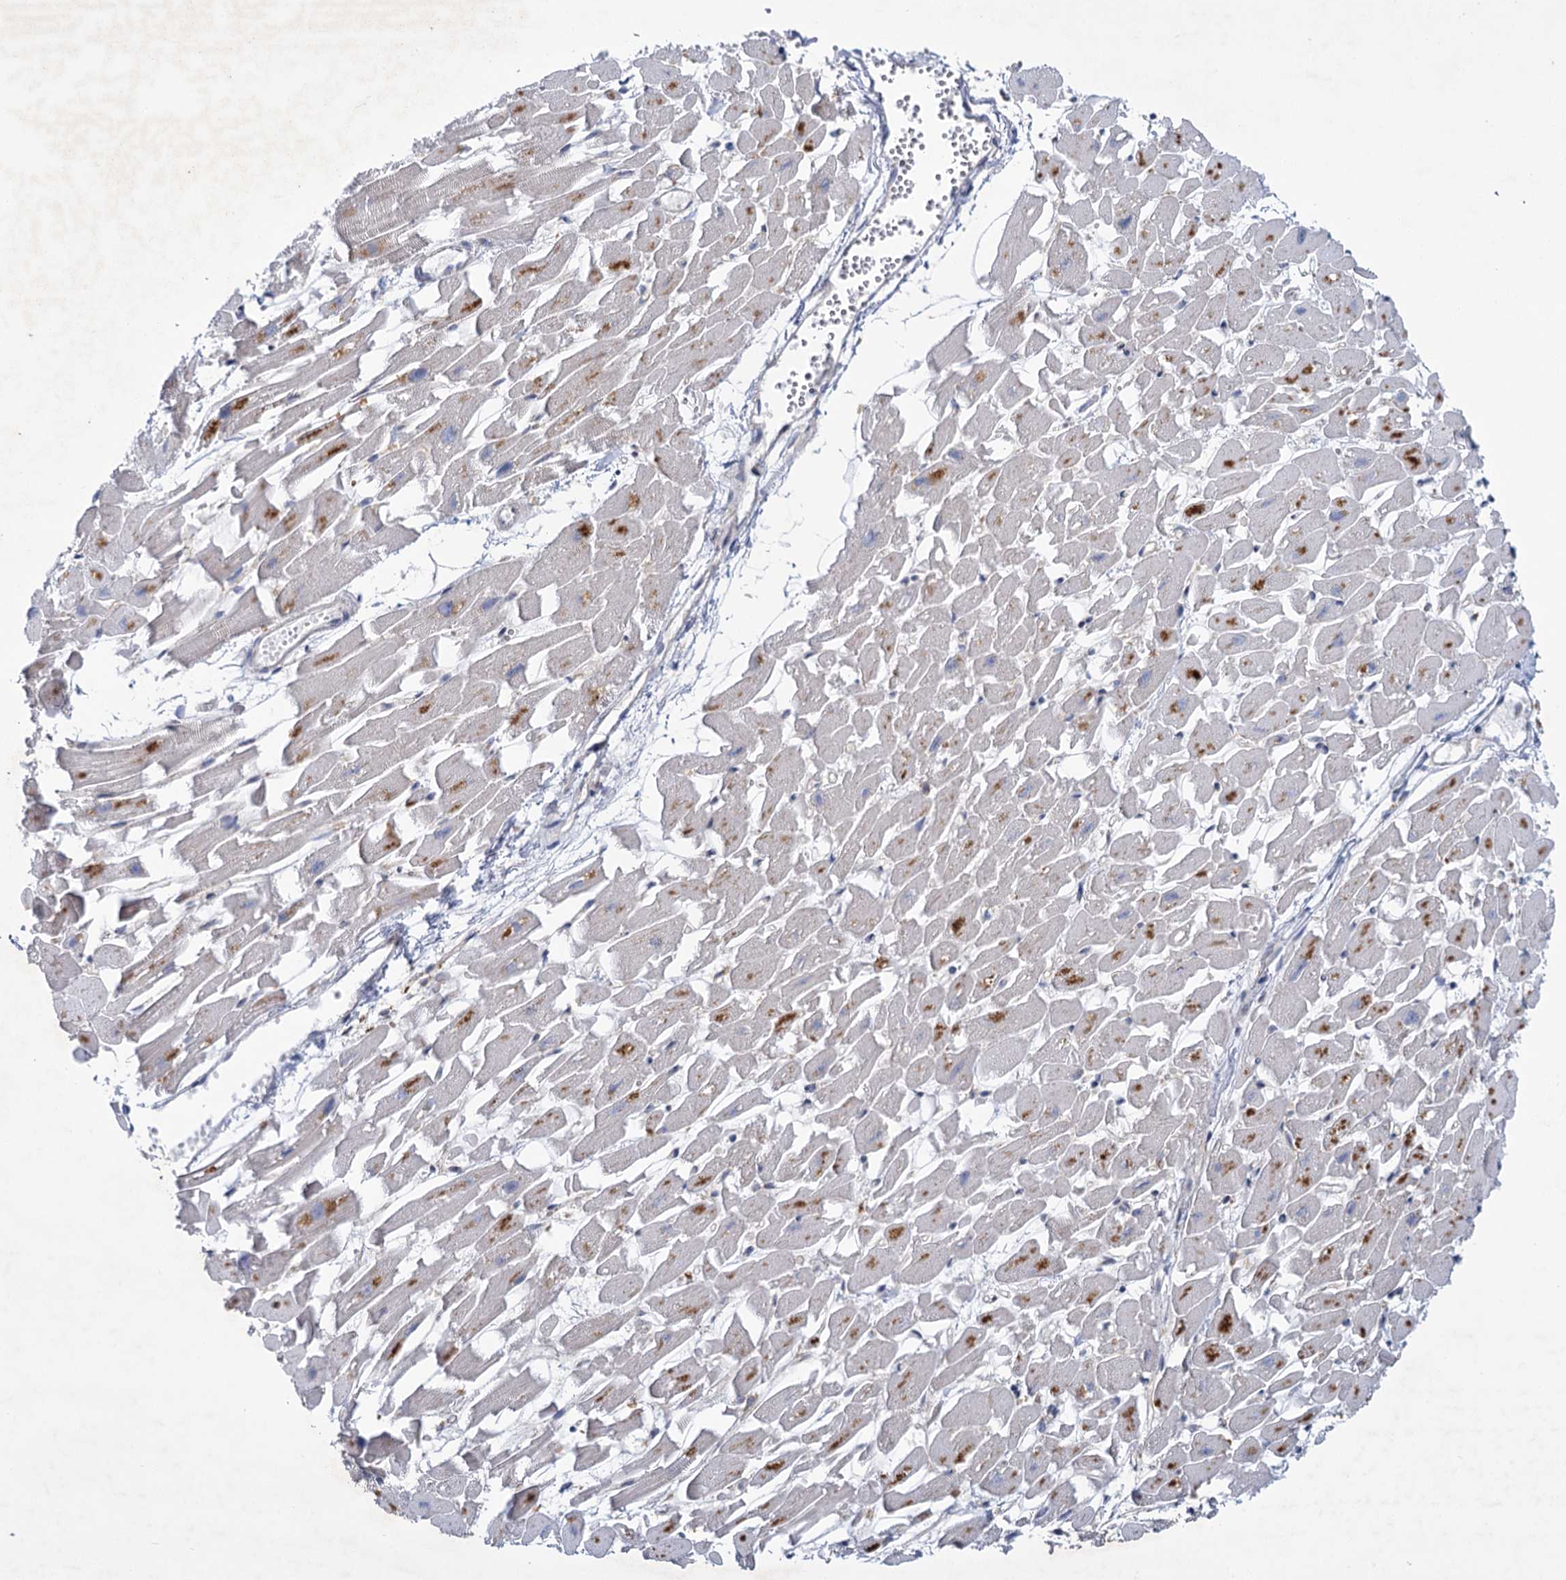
{"staining": {"intensity": "moderate", "quantity": "<25%", "location": "cytoplasmic/membranous"}, "tissue": "heart muscle", "cell_type": "Cardiomyocytes", "image_type": "normal", "snomed": [{"axis": "morphology", "description": "Normal tissue, NOS"}, {"axis": "topography", "description": "Heart"}], "caption": "High-magnification brightfield microscopy of normal heart muscle stained with DAB (brown) and counterstained with hematoxylin (blue). cardiomyocytes exhibit moderate cytoplasmic/membranous expression is seen in about<25% of cells.", "gene": "MBLAC2", "patient": {"sex": "female", "age": 64}}